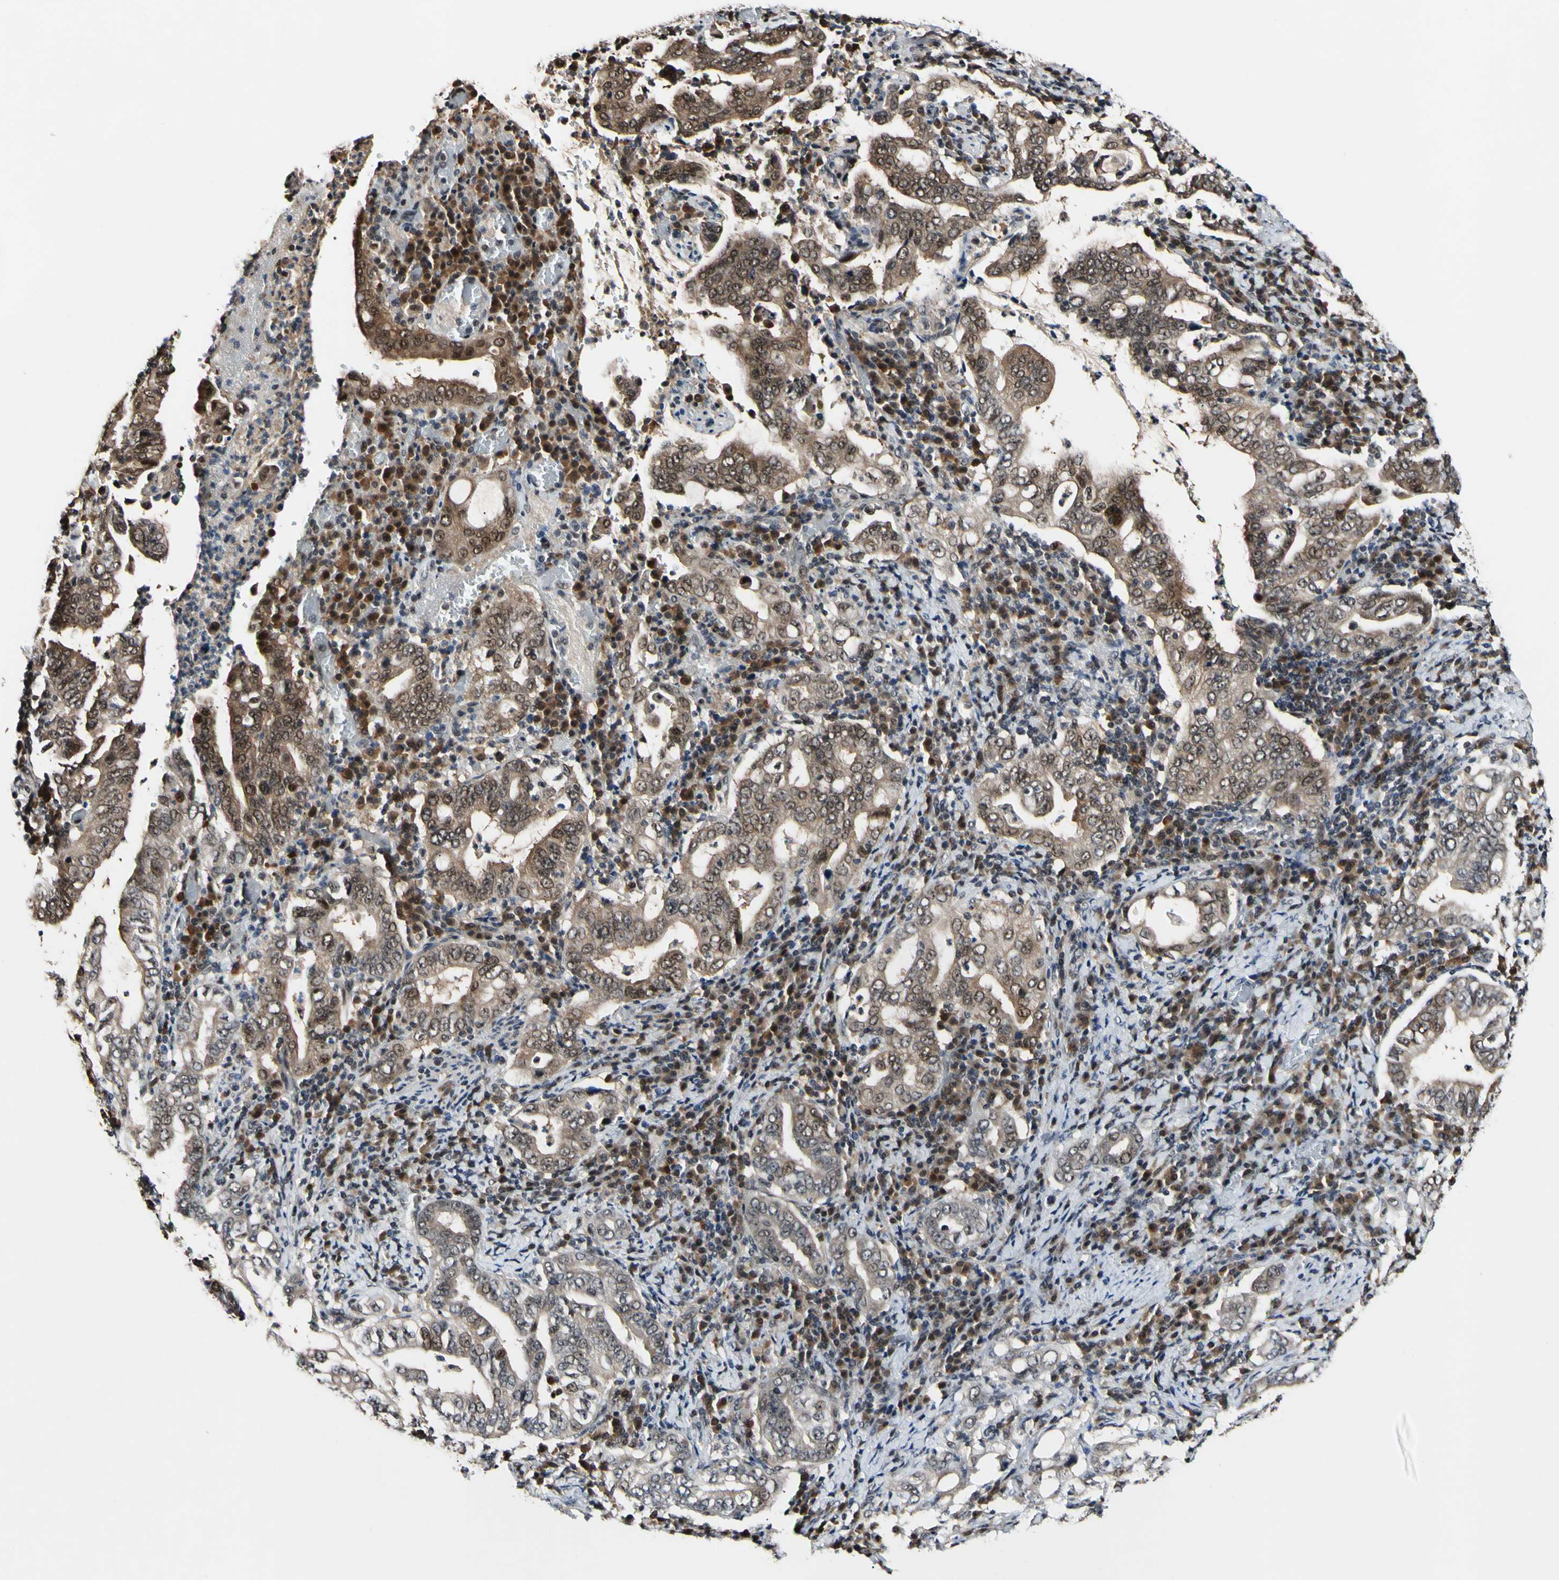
{"staining": {"intensity": "weak", "quantity": ">75%", "location": "cytoplasmic/membranous,nuclear"}, "tissue": "stomach cancer", "cell_type": "Tumor cells", "image_type": "cancer", "snomed": [{"axis": "morphology", "description": "Normal tissue, NOS"}, {"axis": "morphology", "description": "Adenocarcinoma, NOS"}, {"axis": "topography", "description": "Esophagus"}, {"axis": "topography", "description": "Stomach, upper"}, {"axis": "topography", "description": "Peripheral nerve tissue"}], "caption": "Stomach adenocarcinoma was stained to show a protein in brown. There is low levels of weak cytoplasmic/membranous and nuclear positivity in about >75% of tumor cells. The protein of interest is stained brown, and the nuclei are stained in blue (DAB IHC with brightfield microscopy, high magnification).", "gene": "PSMD10", "patient": {"sex": "male", "age": 62}}